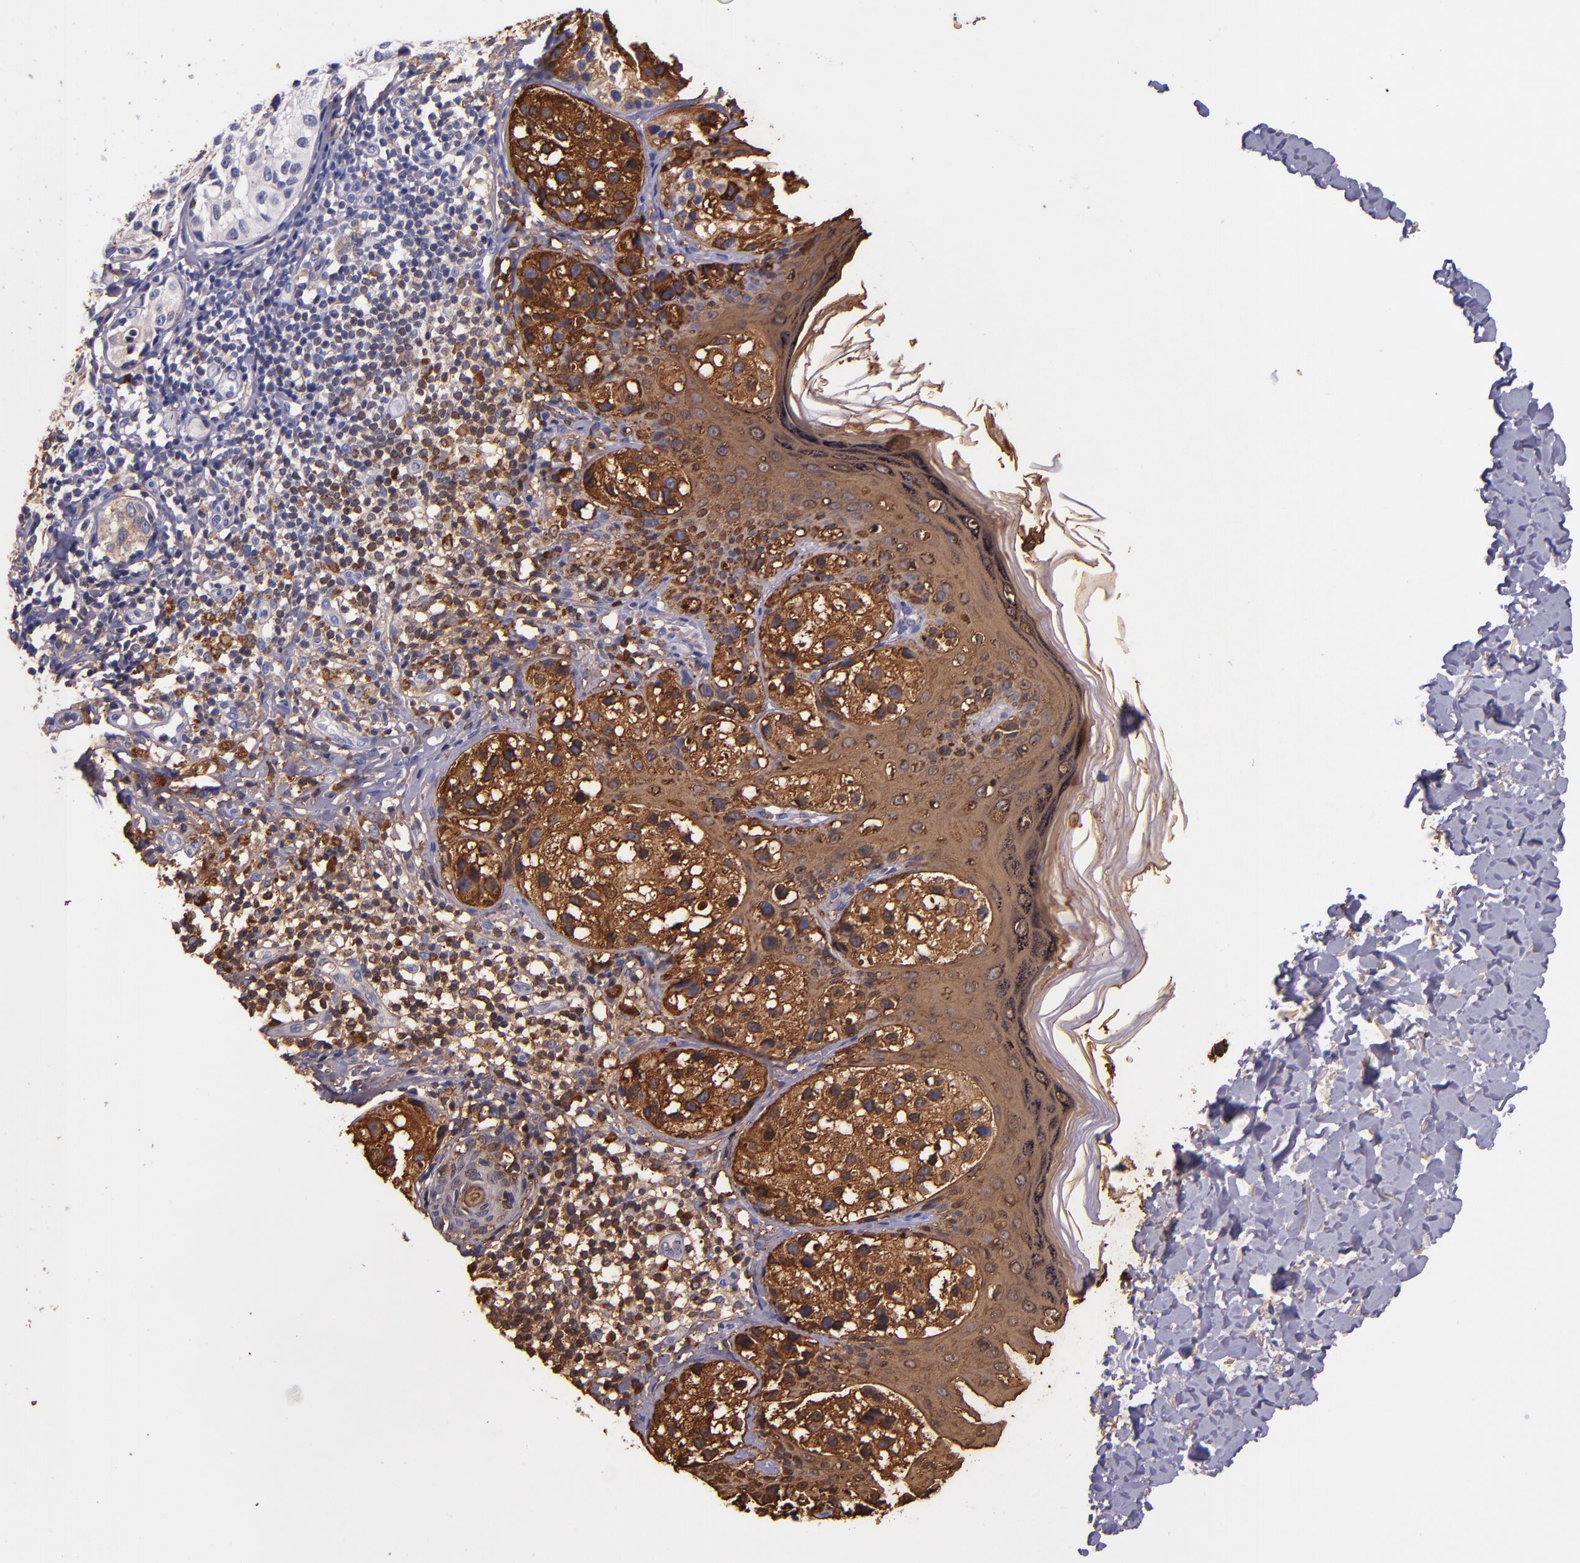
{"staining": {"intensity": "strong", "quantity": ">75%", "location": "cytoplasmic/membranous"}, "tissue": "melanoma", "cell_type": "Tumor cells", "image_type": "cancer", "snomed": [{"axis": "morphology", "description": "Malignant melanoma, NOS"}, {"axis": "topography", "description": "Skin"}], "caption": "IHC micrograph of human malignant melanoma stained for a protein (brown), which shows high levels of strong cytoplasmic/membranous expression in about >75% of tumor cells.", "gene": "IVL", "patient": {"sex": "male", "age": 23}}